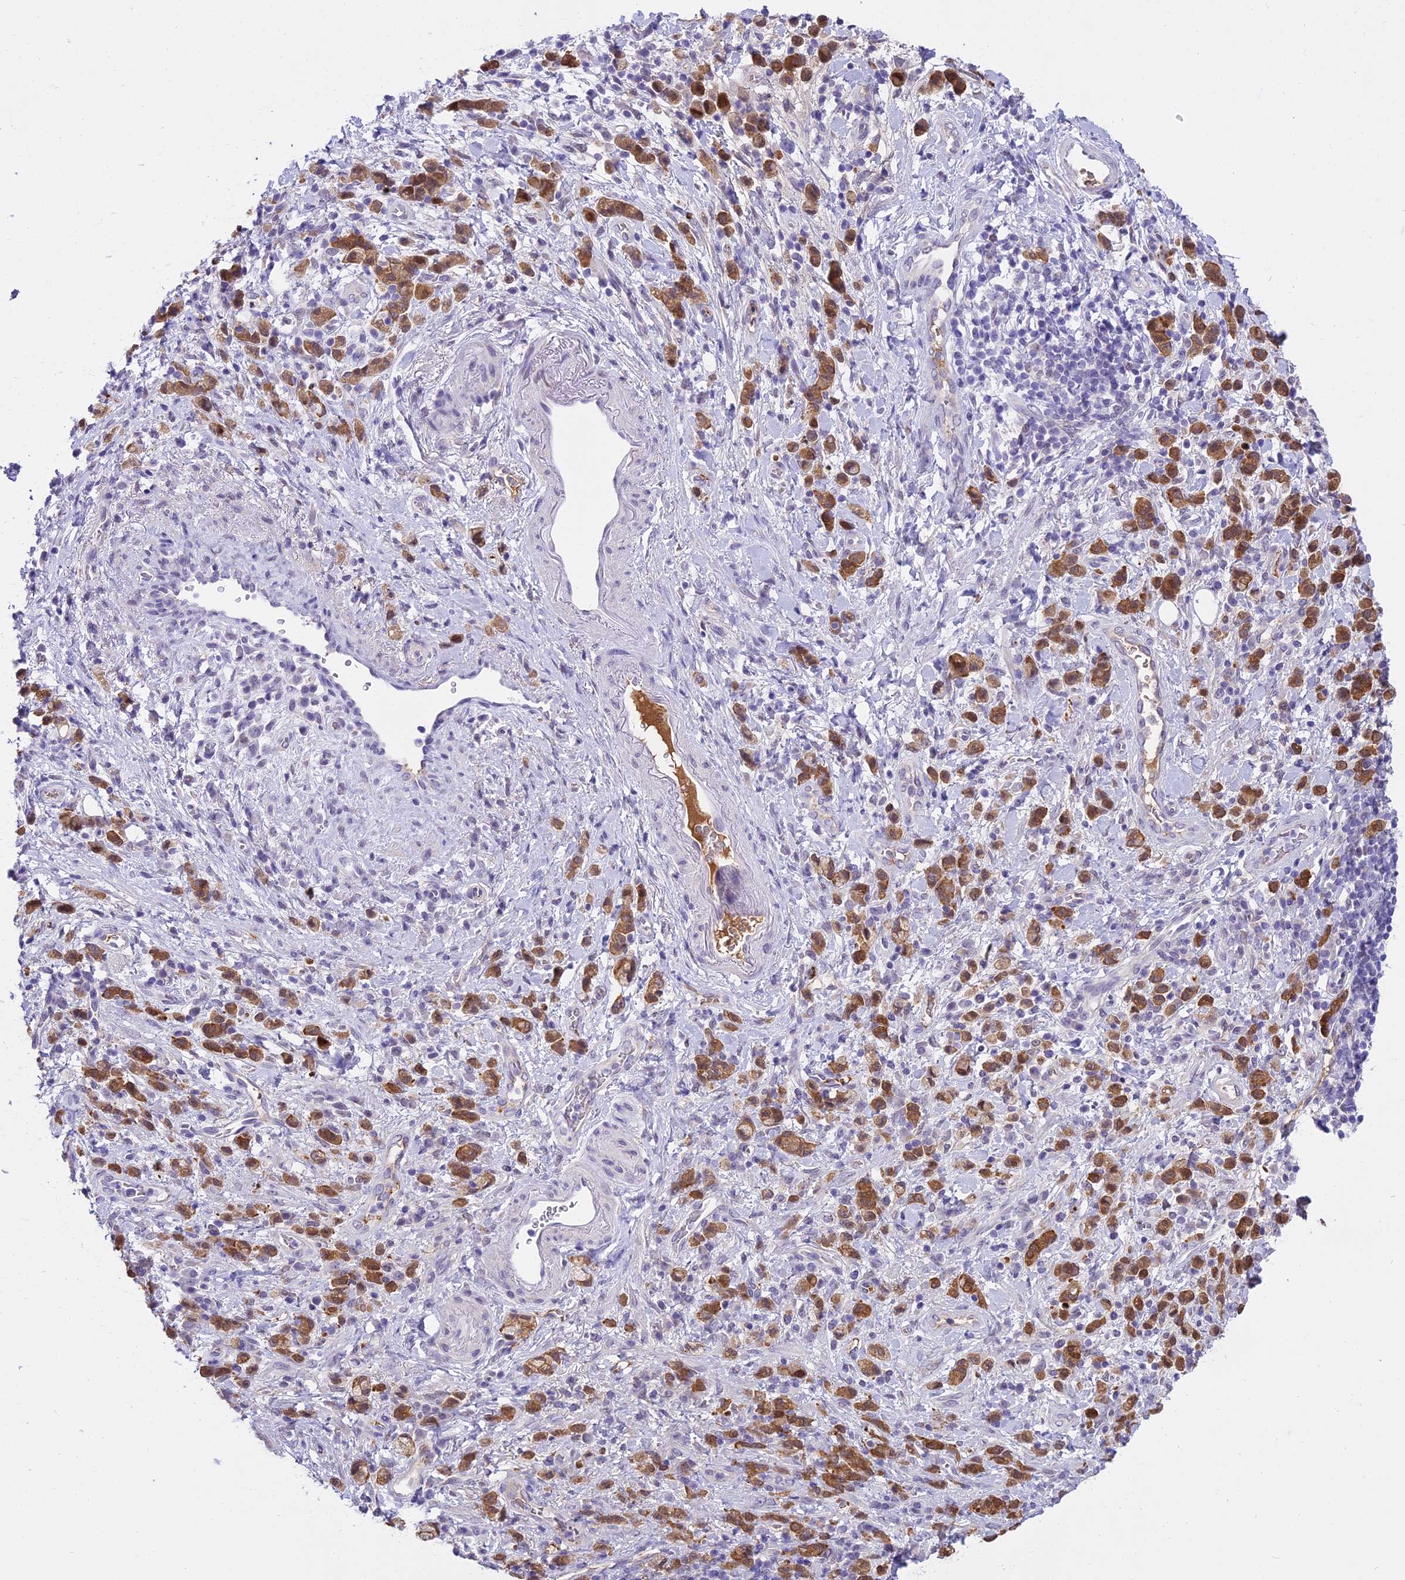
{"staining": {"intensity": "strong", "quantity": ">75%", "location": "cytoplasmic/membranous,nuclear"}, "tissue": "stomach cancer", "cell_type": "Tumor cells", "image_type": "cancer", "snomed": [{"axis": "morphology", "description": "Adenocarcinoma, NOS"}, {"axis": "topography", "description": "Stomach"}], "caption": "Stomach cancer stained with a brown dye exhibits strong cytoplasmic/membranous and nuclear positive positivity in about >75% of tumor cells.", "gene": "MAT2A", "patient": {"sex": "male", "age": 77}}